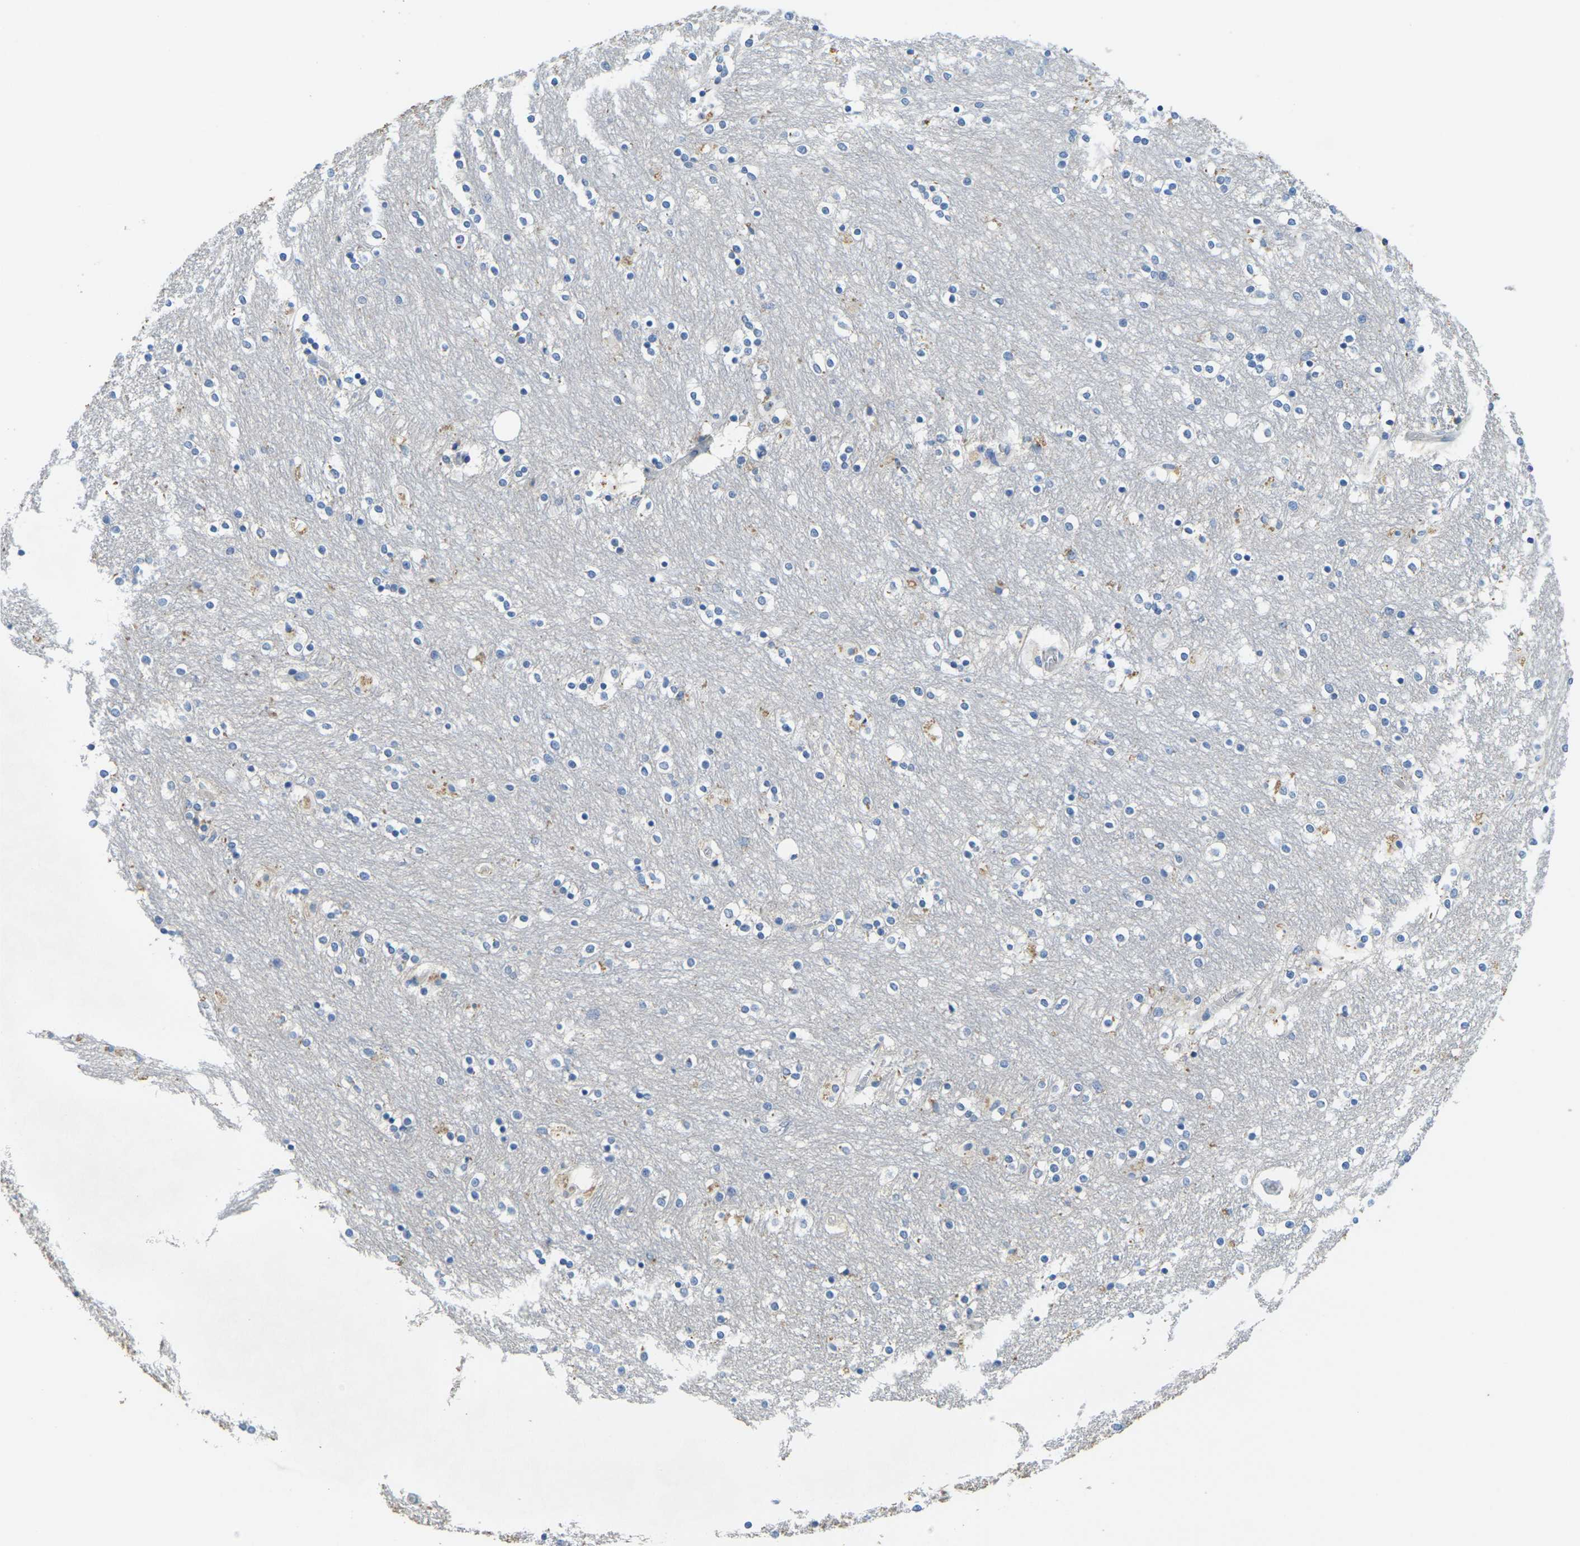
{"staining": {"intensity": "weak", "quantity": "<25%", "location": "cytoplasmic/membranous"}, "tissue": "caudate", "cell_type": "Glial cells", "image_type": "normal", "snomed": [{"axis": "morphology", "description": "Normal tissue, NOS"}, {"axis": "topography", "description": "Lateral ventricle wall"}], "caption": "Caudate stained for a protein using immunohistochemistry (IHC) exhibits no expression glial cells.", "gene": "FAM3D", "patient": {"sex": "female", "age": 54}}